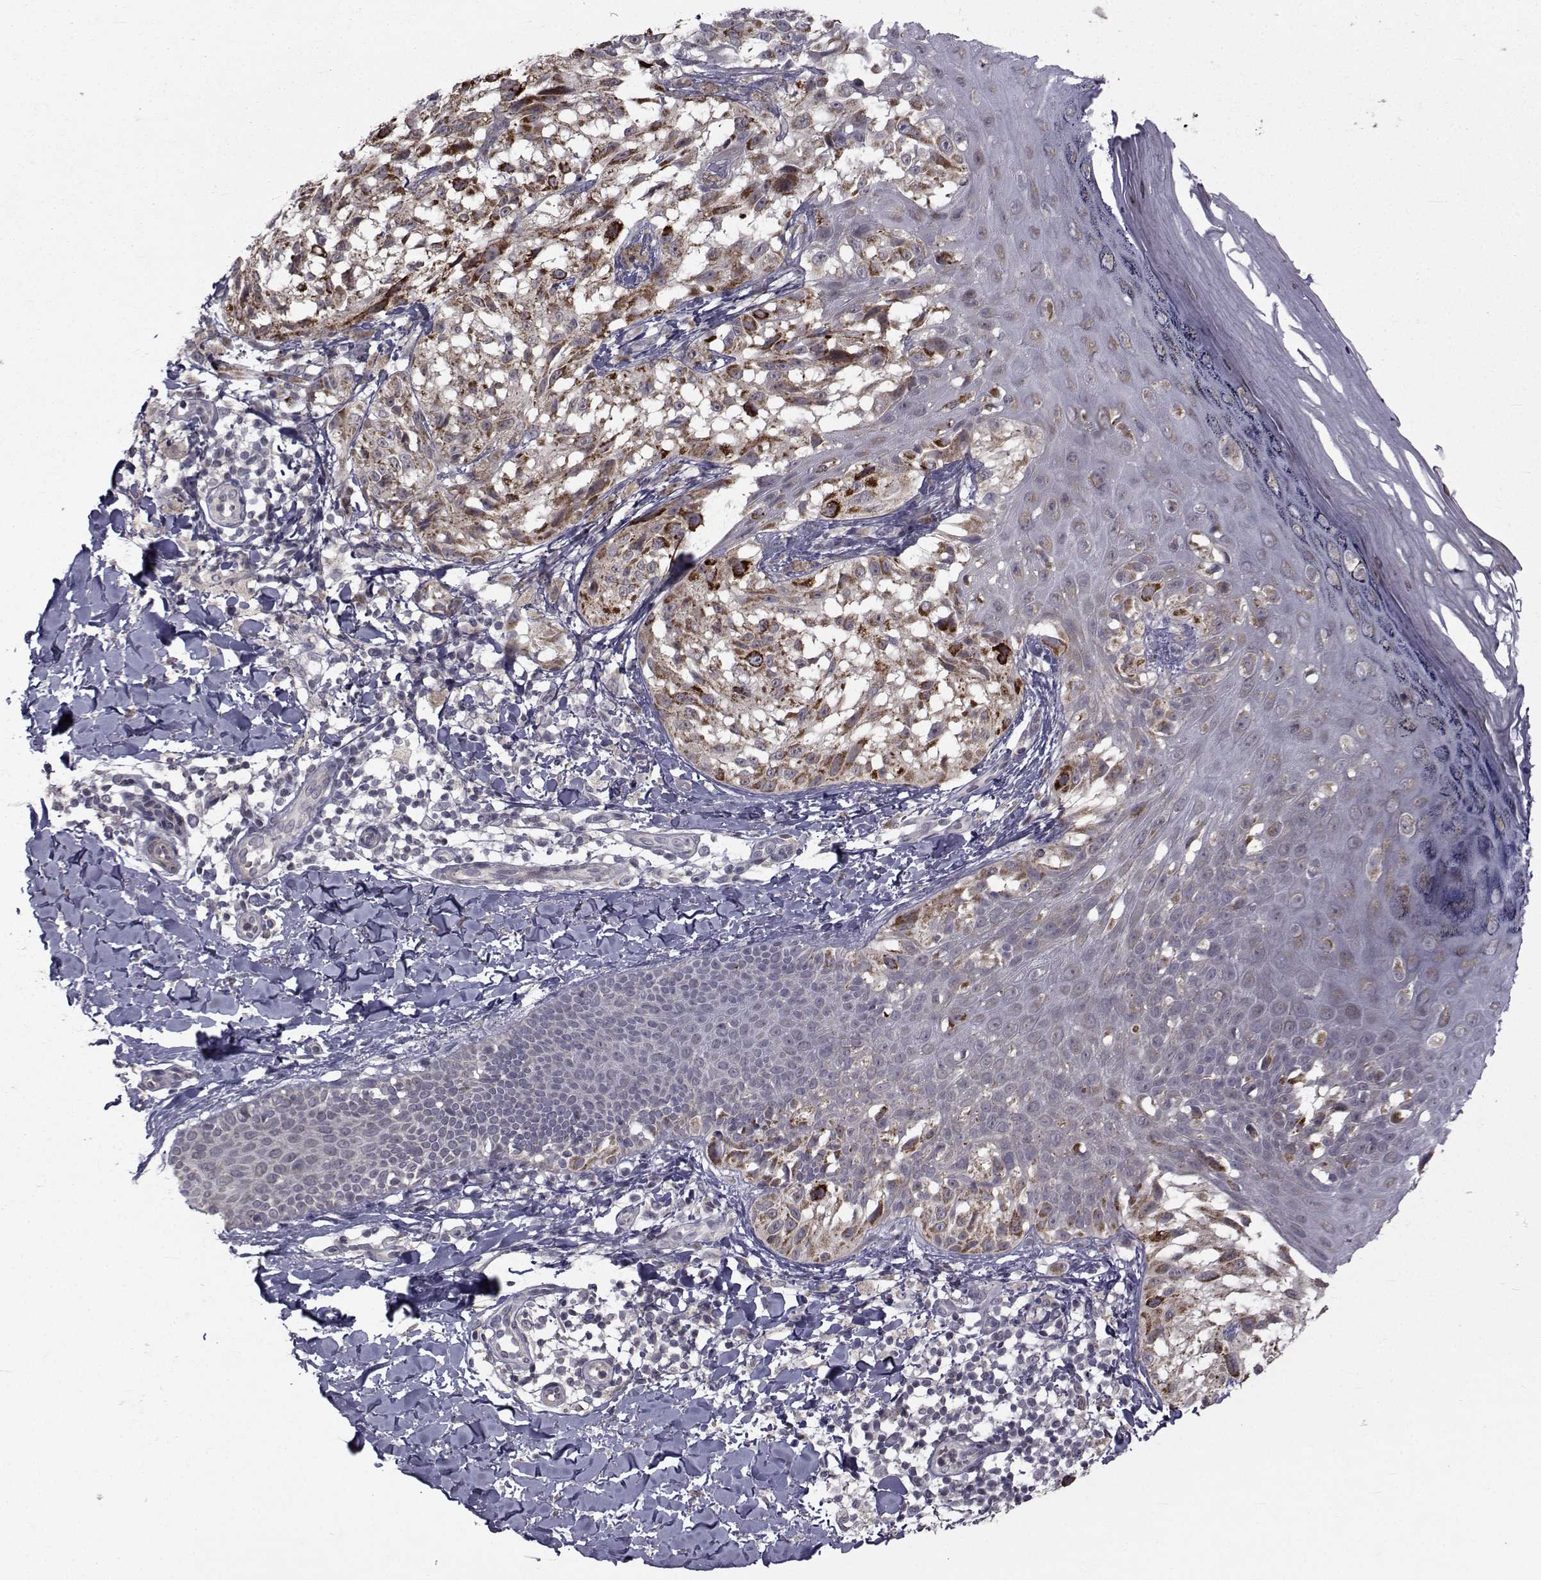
{"staining": {"intensity": "negative", "quantity": "none", "location": "none"}, "tissue": "melanoma", "cell_type": "Tumor cells", "image_type": "cancer", "snomed": [{"axis": "morphology", "description": "Malignant melanoma, NOS"}, {"axis": "topography", "description": "Skin"}], "caption": "IHC of human malignant melanoma reveals no positivity in tumor cells. Brightfield microscopy of IHC stained with DAB (brown) and hematoxylin (blue), captured at high magnification.", "gene": "FDXR", "patient": {"sex": "male", "age": 36}}